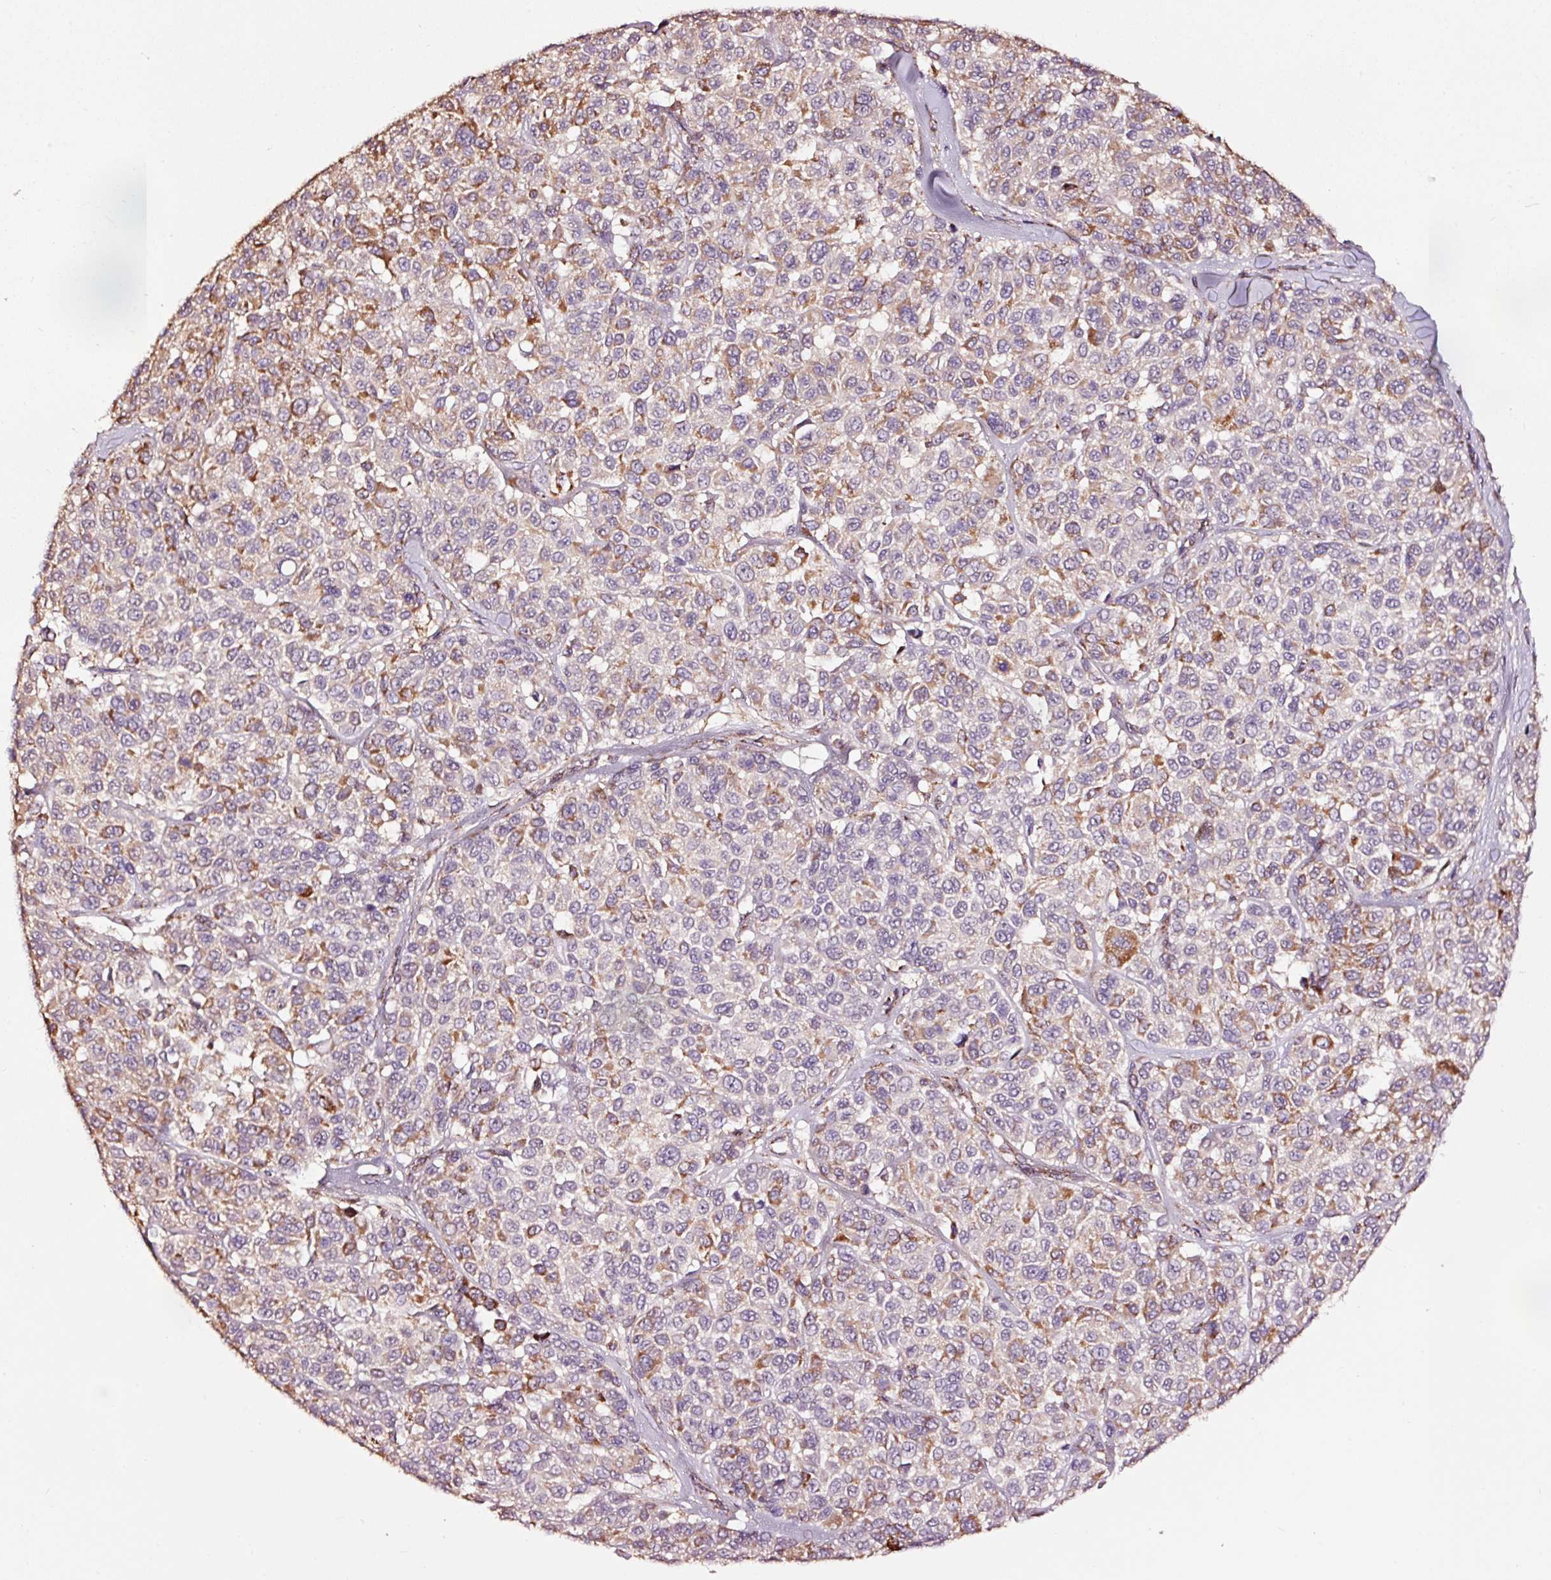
{"staining": {"intensity": "moderate", "quantity": "25%-75%", "location": "cytoplasmic/membranous"}, "tissue": "melanoma", "cell_type": "Tumor cells", "image_type": "cancer", "snomed": [{"axis": "morphology", "description": "Malignant melanoma, NOS"}, {"axis": "topography", "description": "Skin"}], "caption": "Approximately 25%-75% of tumor cells in human melanoma exhibit moderate cytoplasmic/membranous protein staining as visualized by brown immunohistochemical staining.", "gene": "TPM1", "patient": {"sex": "female", "age": 66}}